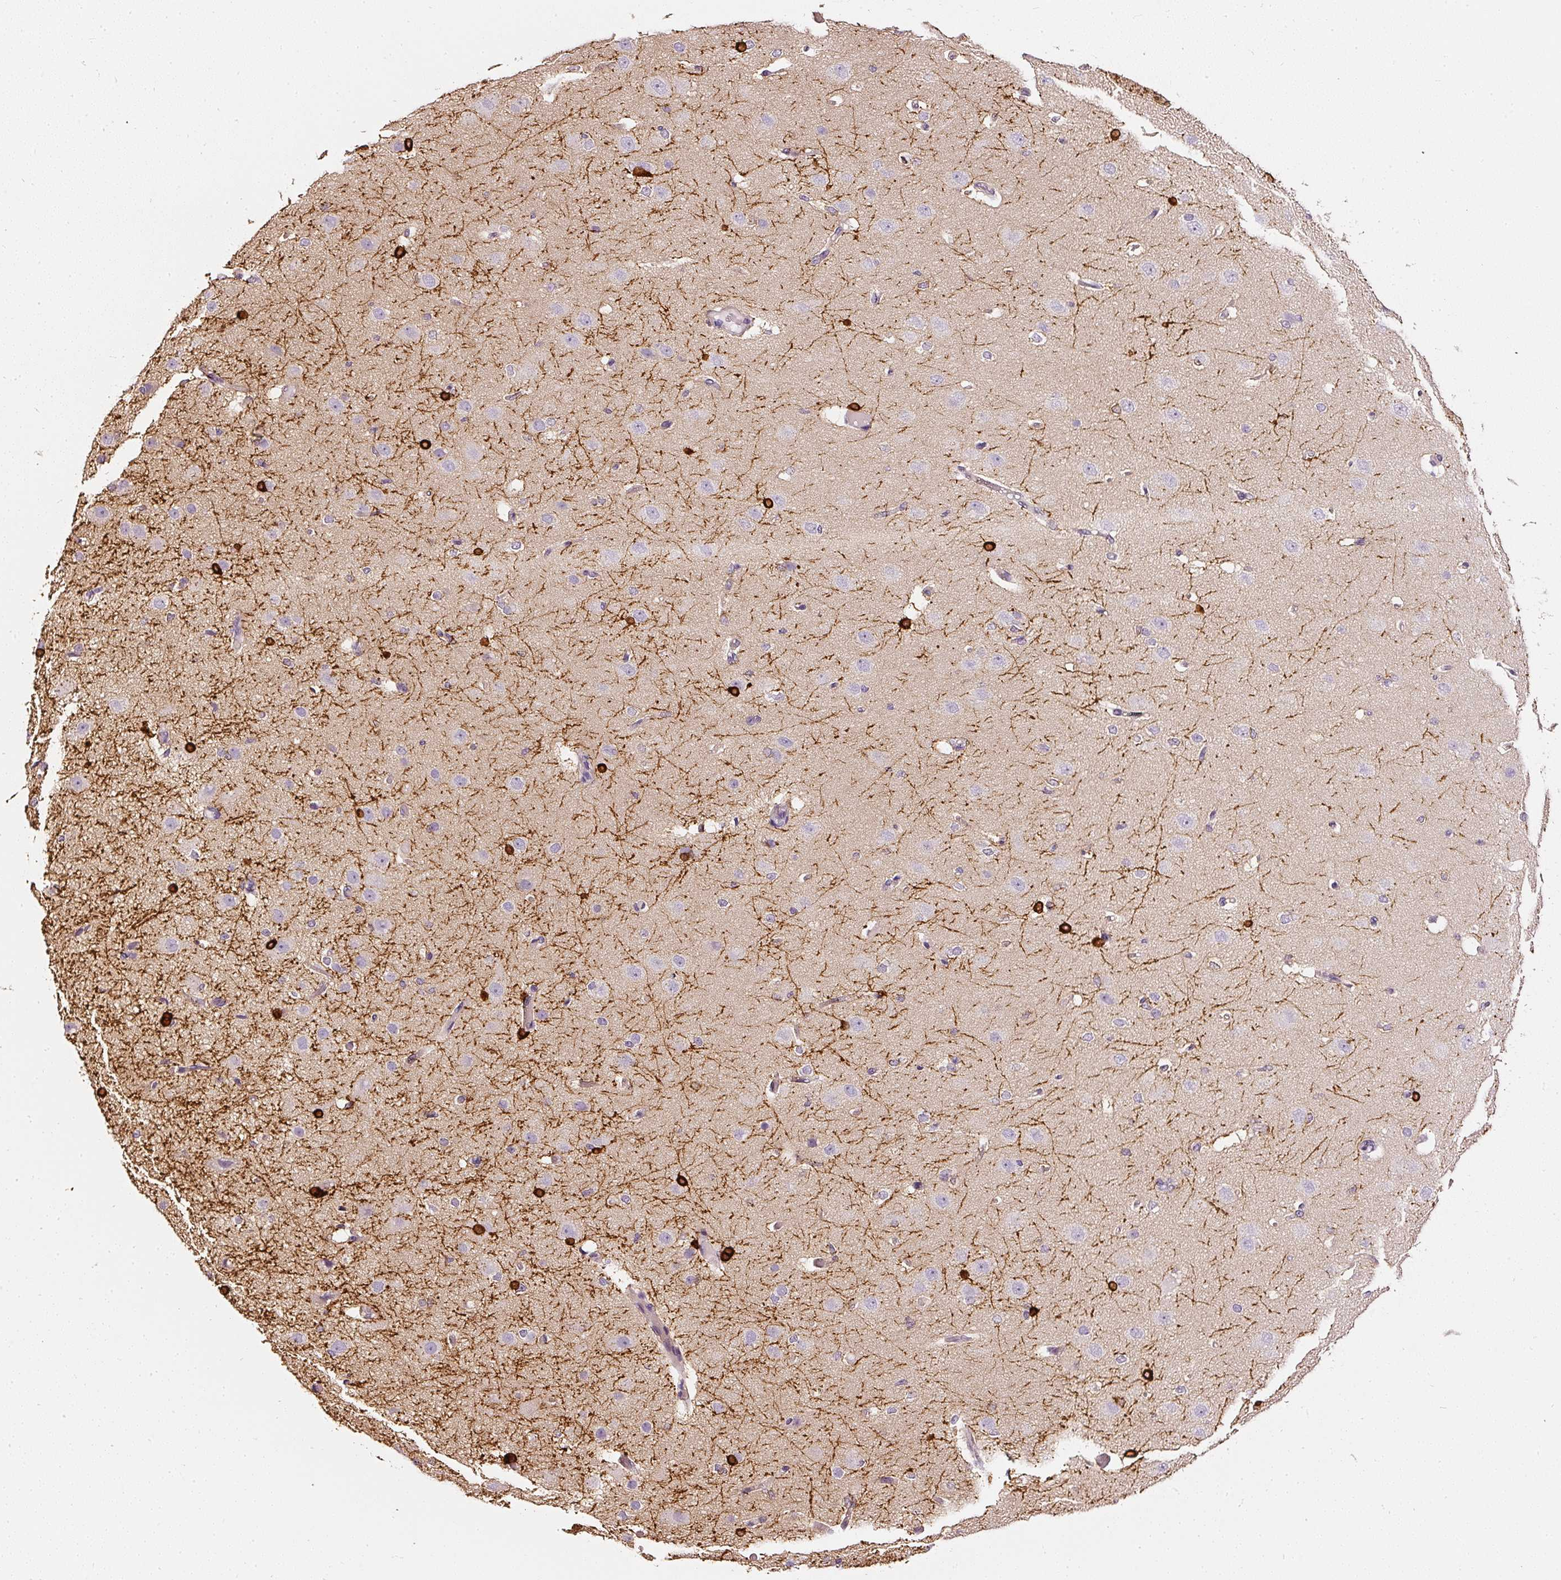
{"staining": {"intensity": "negative", "quantity": "none", "location": "none"}, "tissue": "cerebral cortex", "cell_type": "Endothelial cells", "image_type": "normal", "snomed": [{"axis": "morphology", "description": "Normal tissue, NOS"}, {"axis": "morphology", "description": "Inflammation, NOS"}, {"axis": "topography", "description": "Cerebral cortex"}], "caption": "High power microscopy histopathology image of an immunohistochemistry histopathology image of unremarkable cerebral cortex, revealing no significant expression in endothelial cells. Nuclei are stained in blue.", "gene": "CNP", "patient": {"sex": "male", "age": 6}}